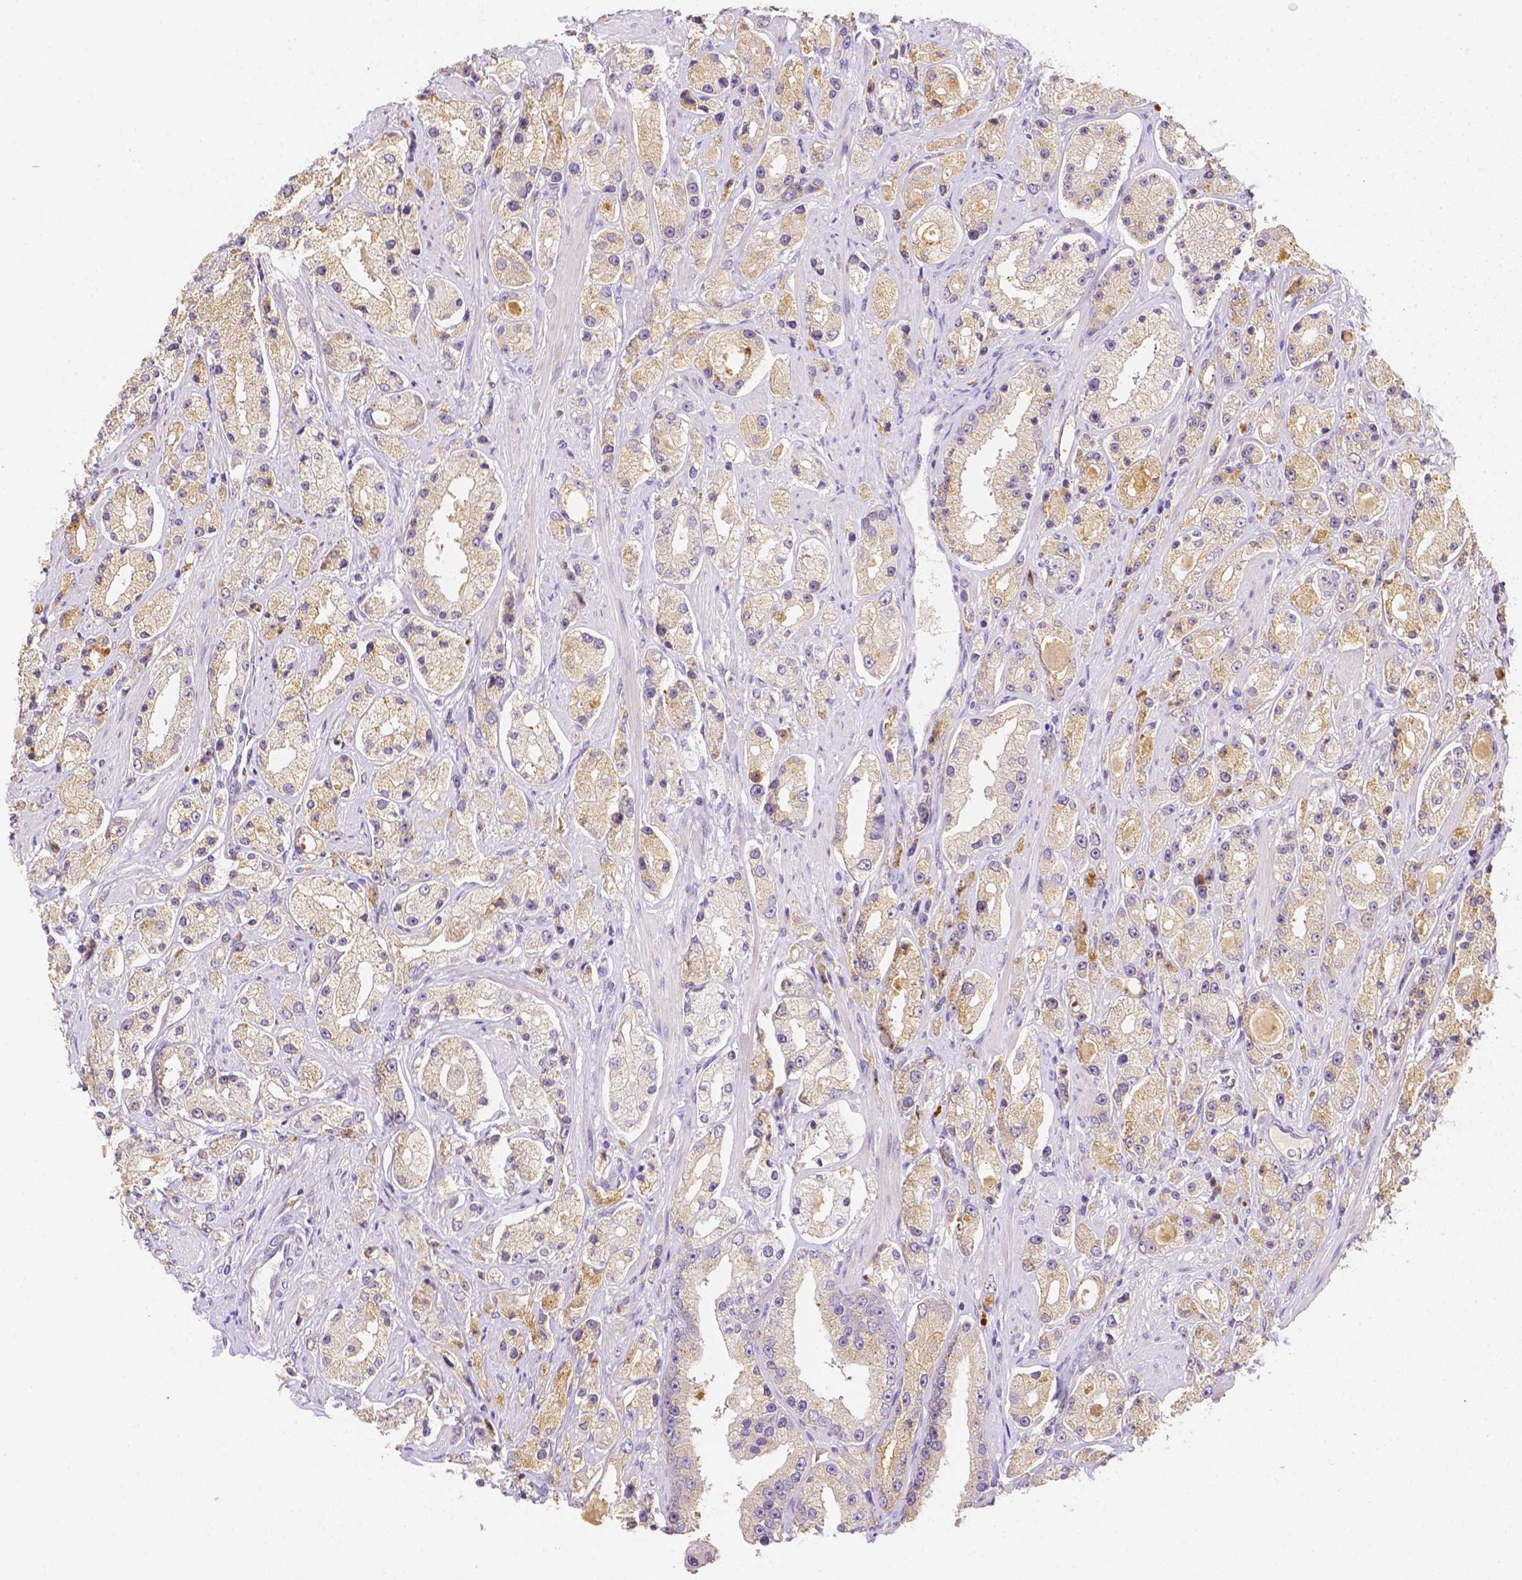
{"staining": {"intensity": "weak", "quantity": "<25%", "location": "cytoplasmic/membranous"}, "tissue": "prostate cancer", "cell_type": "Tumor cells", "image_type": "cancer", "snomed": [{"axis": "morphology", "description": "Adenocarcinoma, High grade"}, {"axis": "topography", "description": "Prostate"}], "caption": "High magnification brightfield microscopy of prostate high-grade adenocarcinoma stained with DAB (3,3'-diaminobenzidine) (brown) and counterstained with hematoxylin (blue): tumor cells show no significant positivity.", "gene": "C10orf67", "patient": {"sex": "male", "age": 67}}